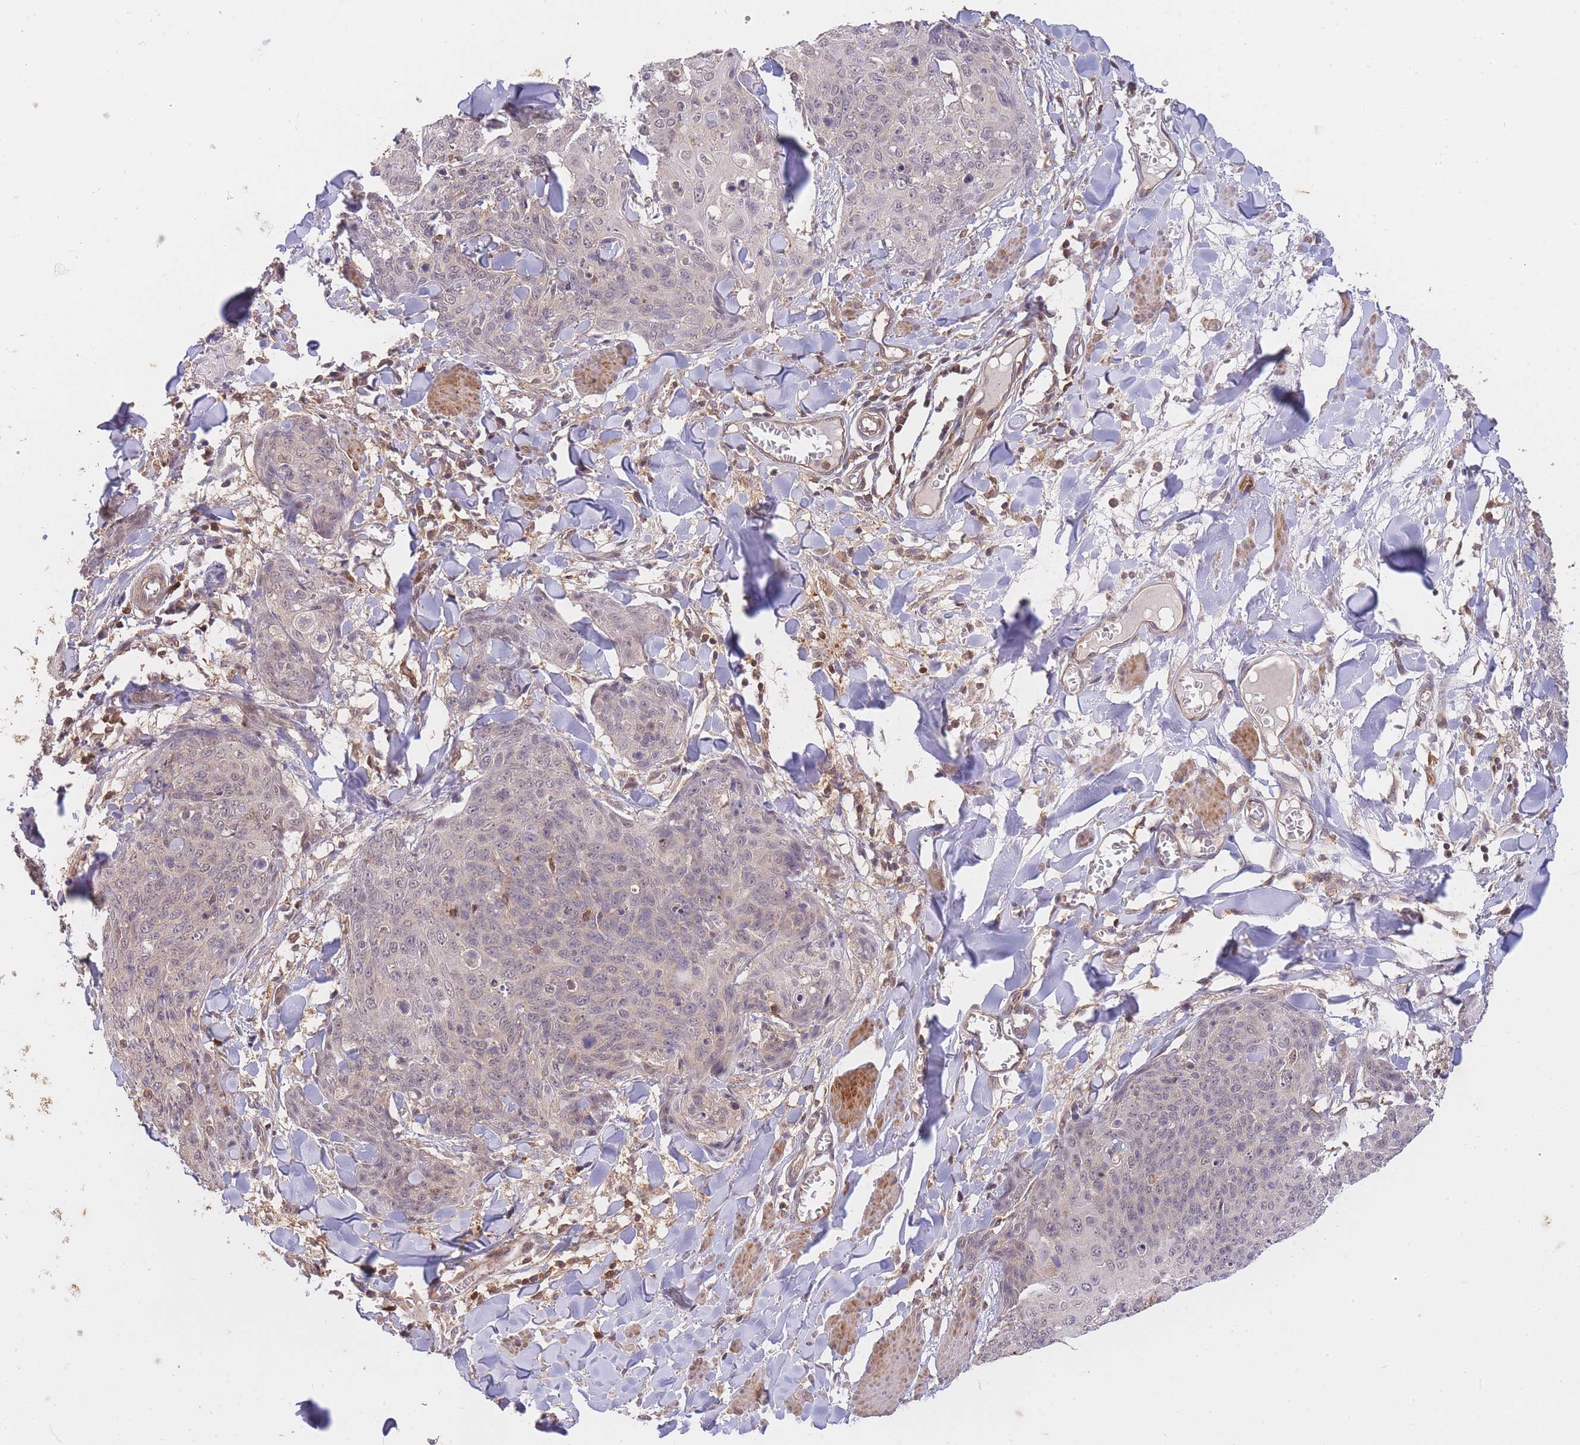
{"staining": {"intensity": "weak", "quantity": "<25%", "location": "nuclear"}, "tissue": "skin cancer", "cell_type": "Tumor cells", "image_type": "cancer", "snomed": [{"axis": "morphology", "description": "Squamous cell carcinoma, NOS"}, {"axis": "topography", "description": "Skin"}, {"axis": "topography", "description": "Vulva"}], "caption": "High power microscopy micrograph of an immunohistochemistry histopathology image of skin squamous cell carcinoma, revealing no significant staining in tumor cells.", "gene": "ST8SIA4", "patient": {"sex": "female", "age": 85}}